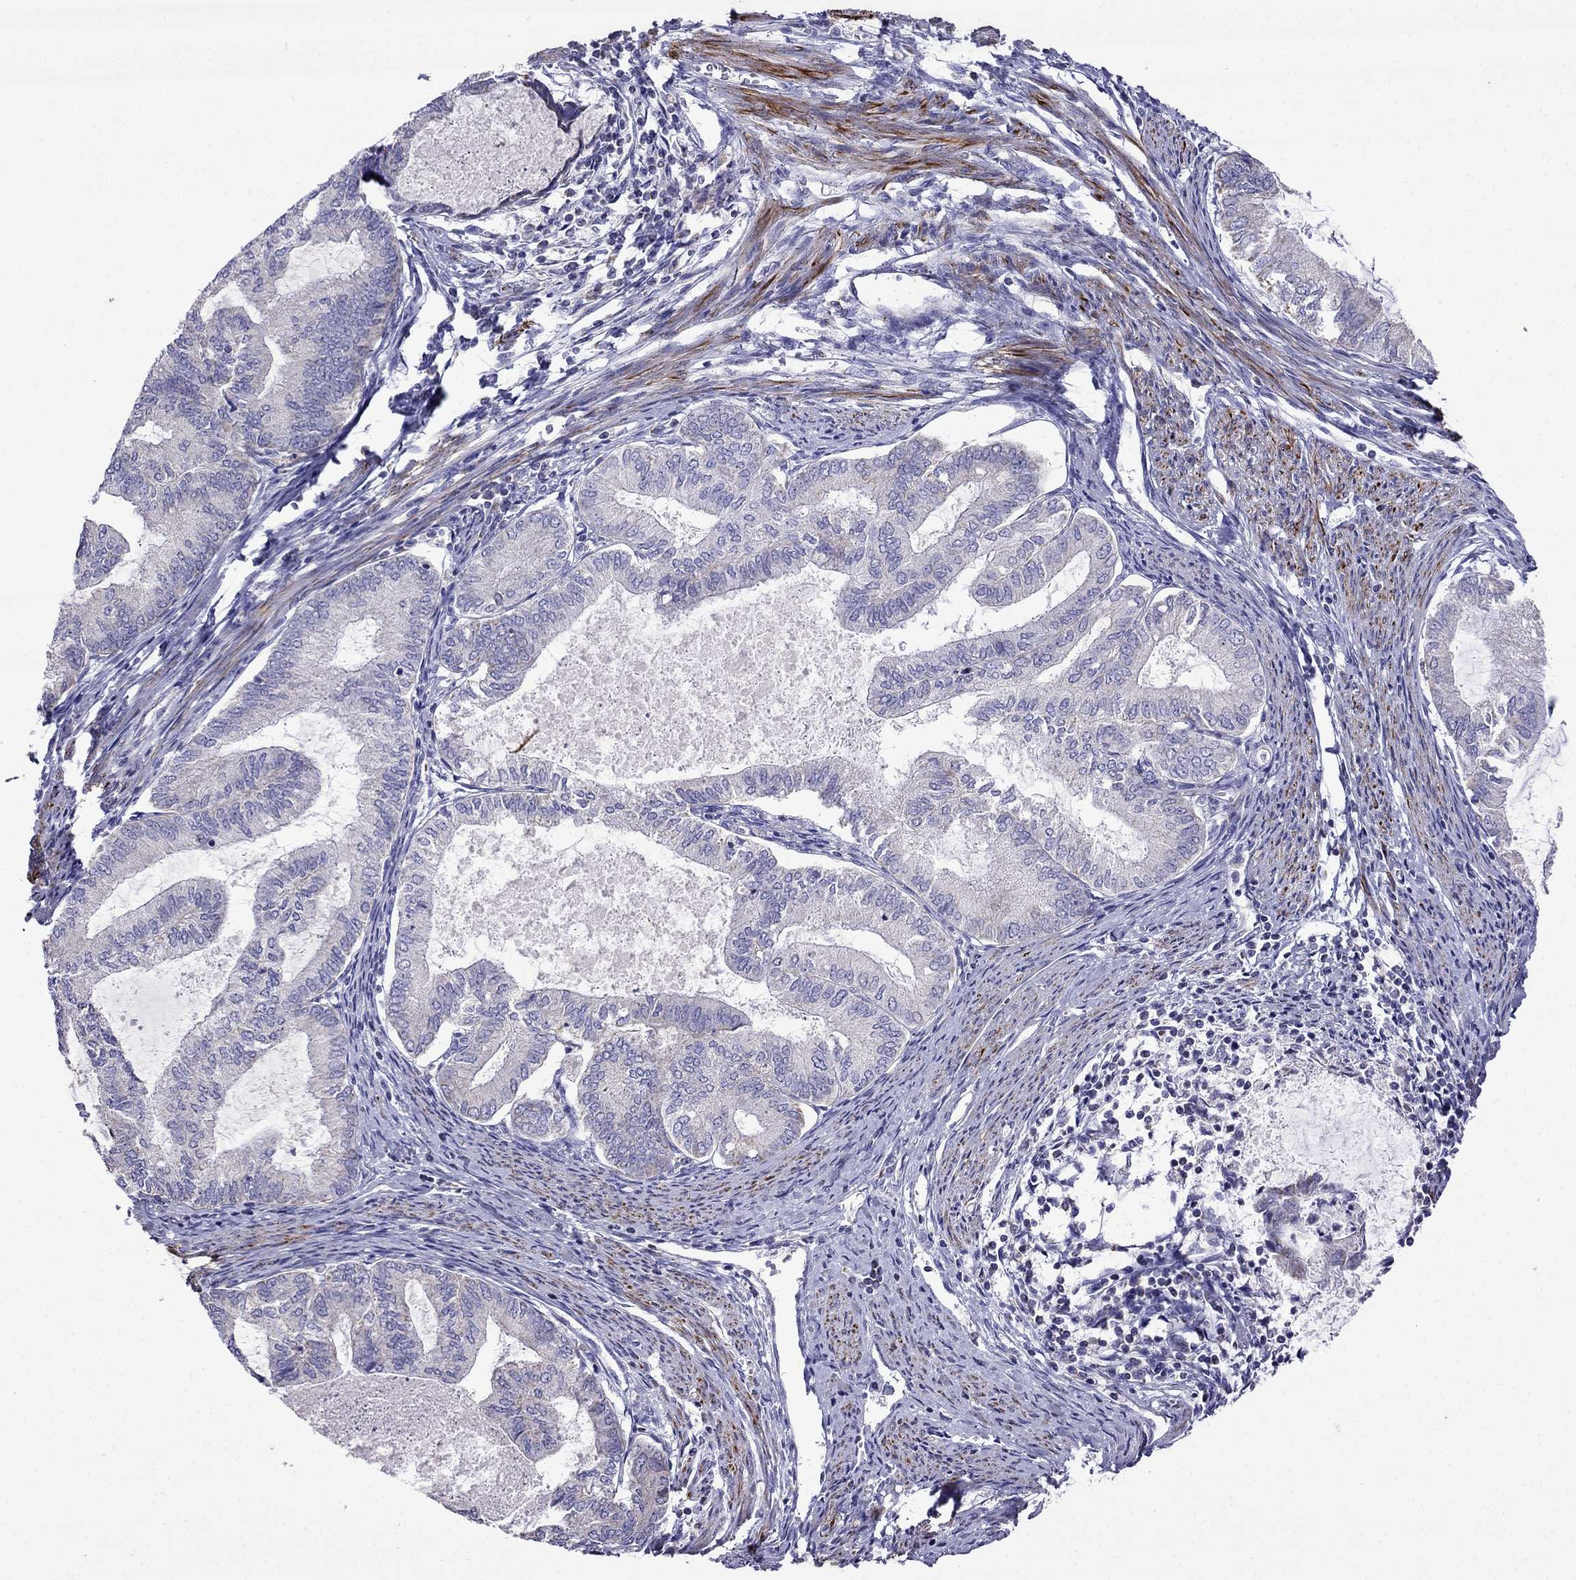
{"staining": {"intensity": "negative", "quantity": "none", "location": "none"}, "tissue": "endometrial cancer", "cell_type": "Tumor cells", "image_type": "cancer", "snomed": [{"axis": "morphology", "description": "Adenocarcinoma, NOS"}, {"axis": "topography", "description": "Endometrium"}], "caption": "Protein analysis of endometrial cancer (adenocarcinoma) shows no significant positivity in tumor cells. (DAB (3,3'-diaminobenzidine) immunohistochemistry with hematoxylin counter stain).", "gene": "DSC1", "patient": {"sex": "female", "age": 86}}